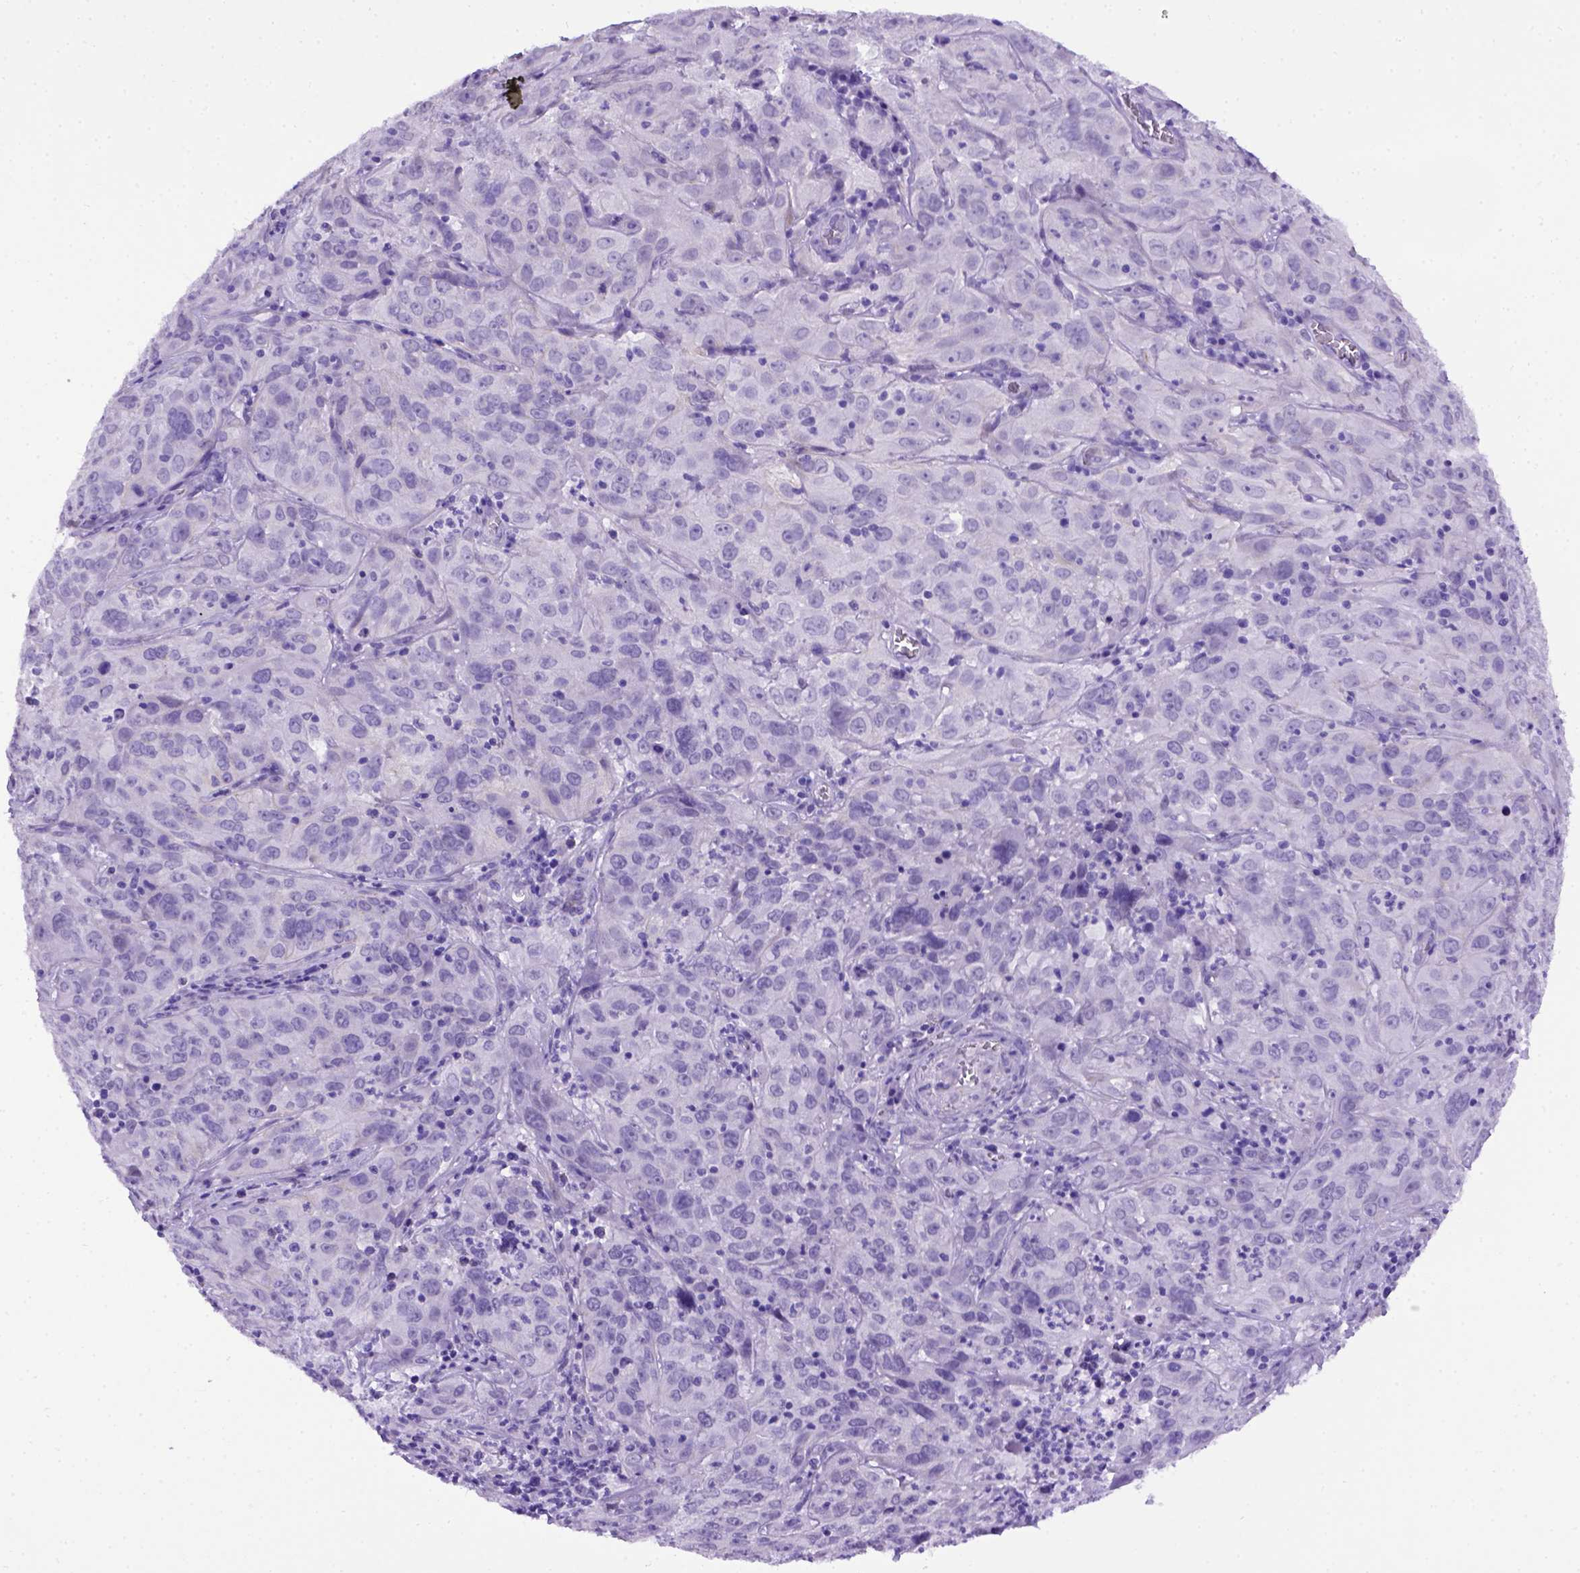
{"staining": {"intensity": "negative", "quantity": "none", "location": "none"}, "tissue": "cervical cancer", "cell_type": "Tumor cells", "image_type": "cancer", "snomed": [{"axis": "morphology", "description": "Squamous cell carcinoma, NOS"}, {"axis": "topography", "description": "Cervix"}], "caption": "This is an immunohistochemistry histopathology image of human cervical cancer. There is no staining in tumor cells.", "gene": "ADAM12", "patient": {"sex": "female", "age": 32}}